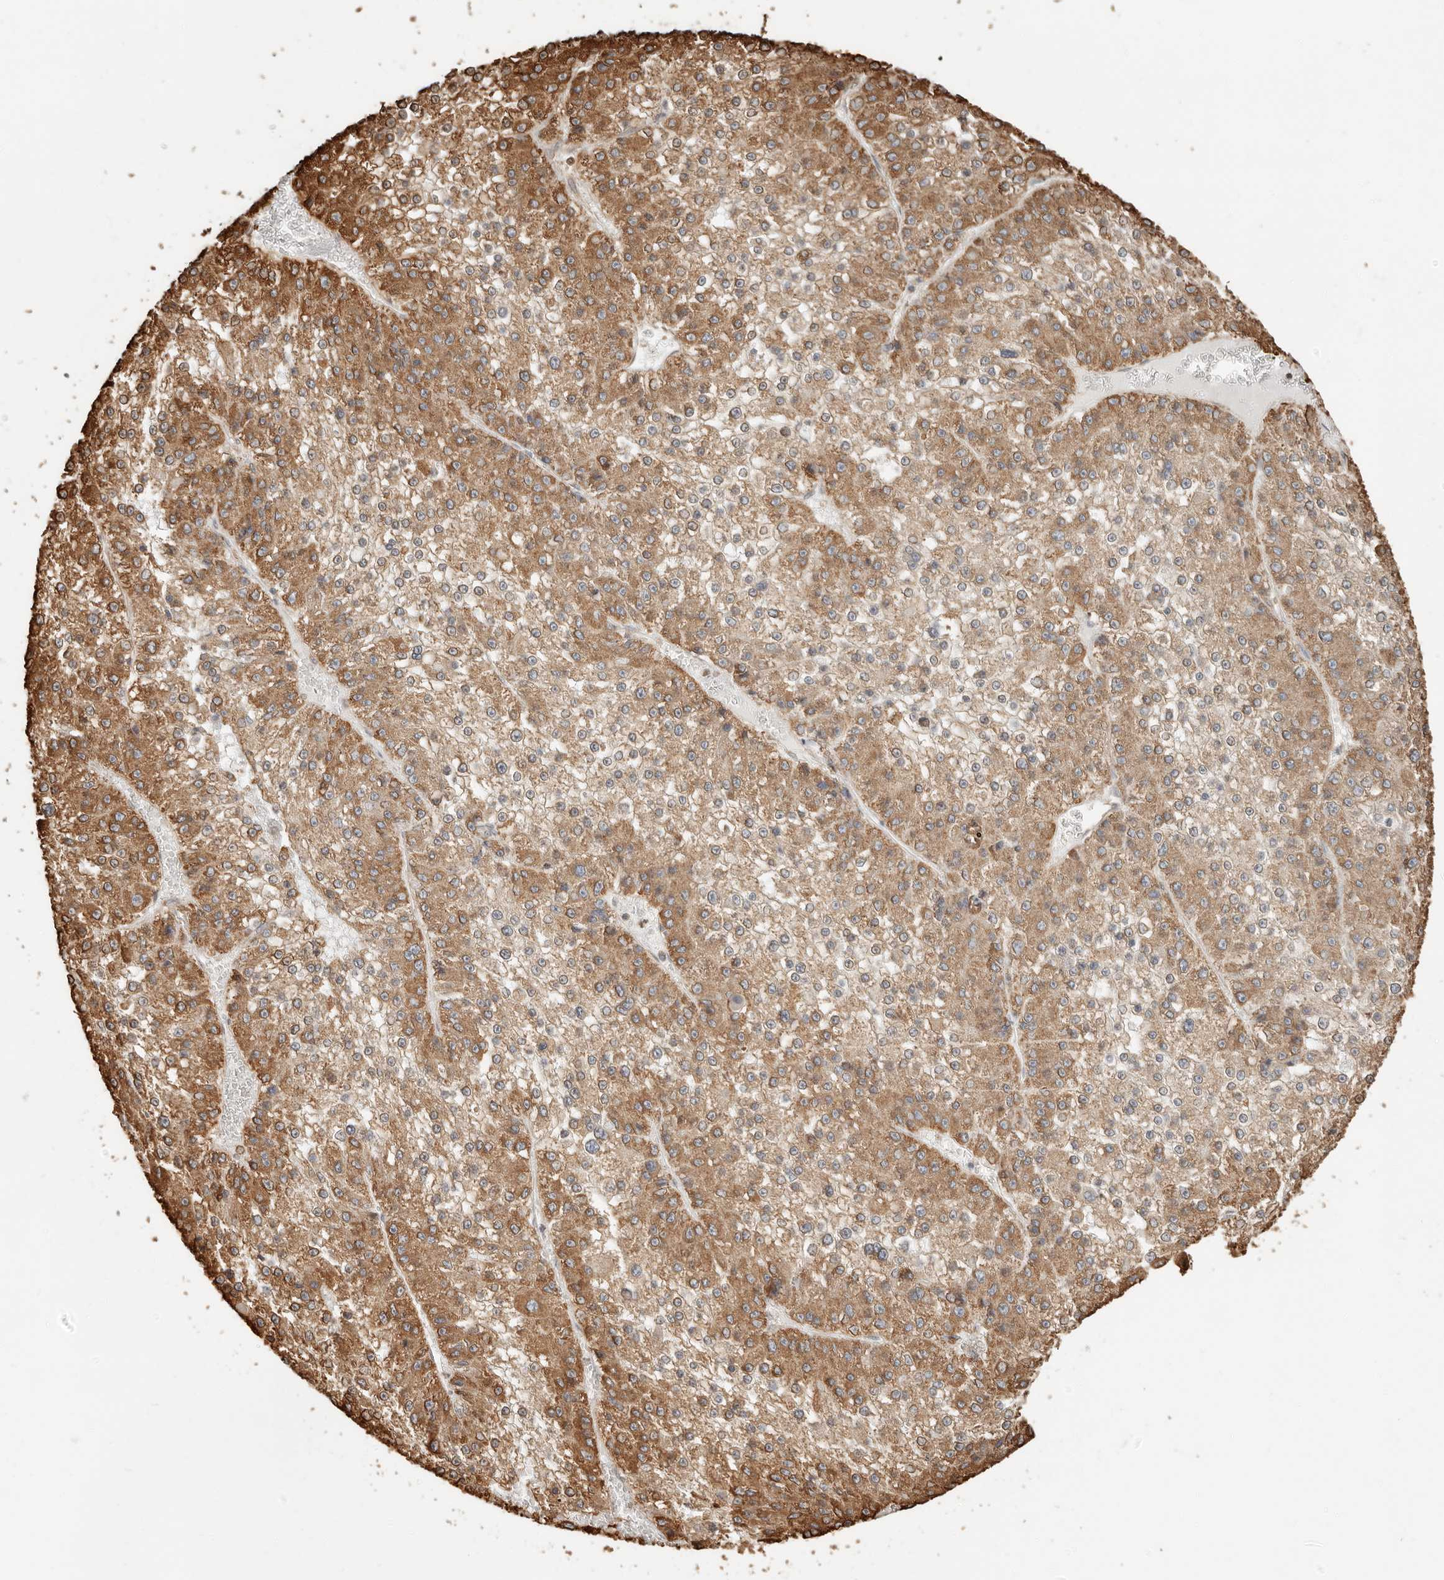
{"staining": {"intensity": "moderate", "quantity": ">75%", "location": "cytoplasmic/membranous"}, "tissue": "liver cancer", "cell_type": "Tumor cells", "image_type": "cancer", "snomed": [{"axis": "morphology", "description": "Carcinoma, Hepatocellular, NOS"}, {"axis": "topography", "description": "Liver"}], "caption": "This image demonstrates IHC staining of human liver hepatocellular carcinoma, with medium moderate cytoplasmic/membranous expression in about >75% of tumor cells.", "gene": "ARHGEF10L", "patient": {"sex": "female", "age": 73}}